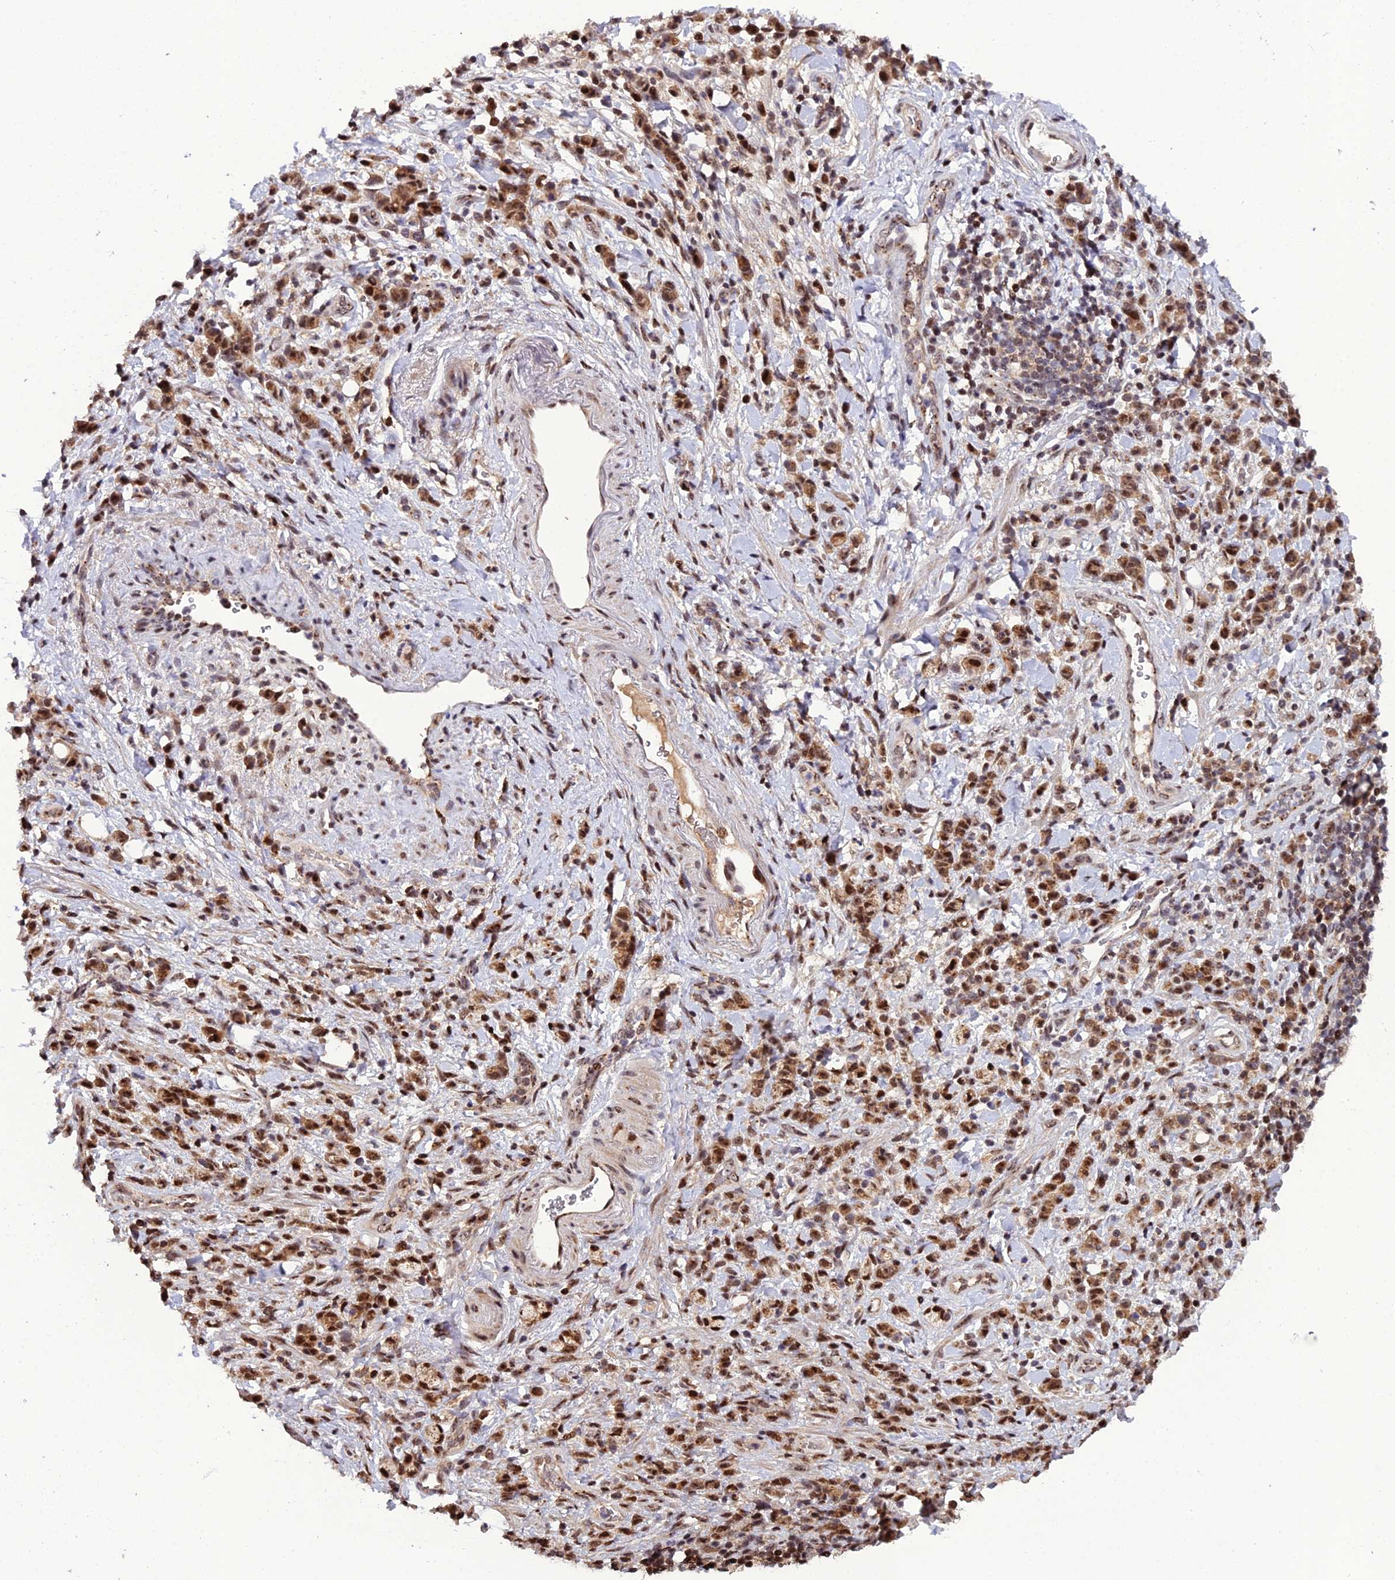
{"staining": {"intensity": "moderate", "quantity": ">75%", "location": "nuclear"}, "tissue": "stomach cancer", "cell_type": "Tumor cells", "image_type": "cancer", "snomed": [{"axis": "morphology", "description": "Adenocarcinoma, NOS"}, {"axis": "topography", "description": "Stomach"}], "caption": "Protein staining by immunohistochemistry (IHC) demonstrates moderate nuclear staining in about >75% of tumor cells in stomach adenocarcinoma. (Stains: DAB (3,3'-diaminobenzidine) in brown, nuclei in blue, Microscopy: brightfield microscopy at high magnification).", "gene": "ARL2", "patient": {"sex": "male", "age": 77}}